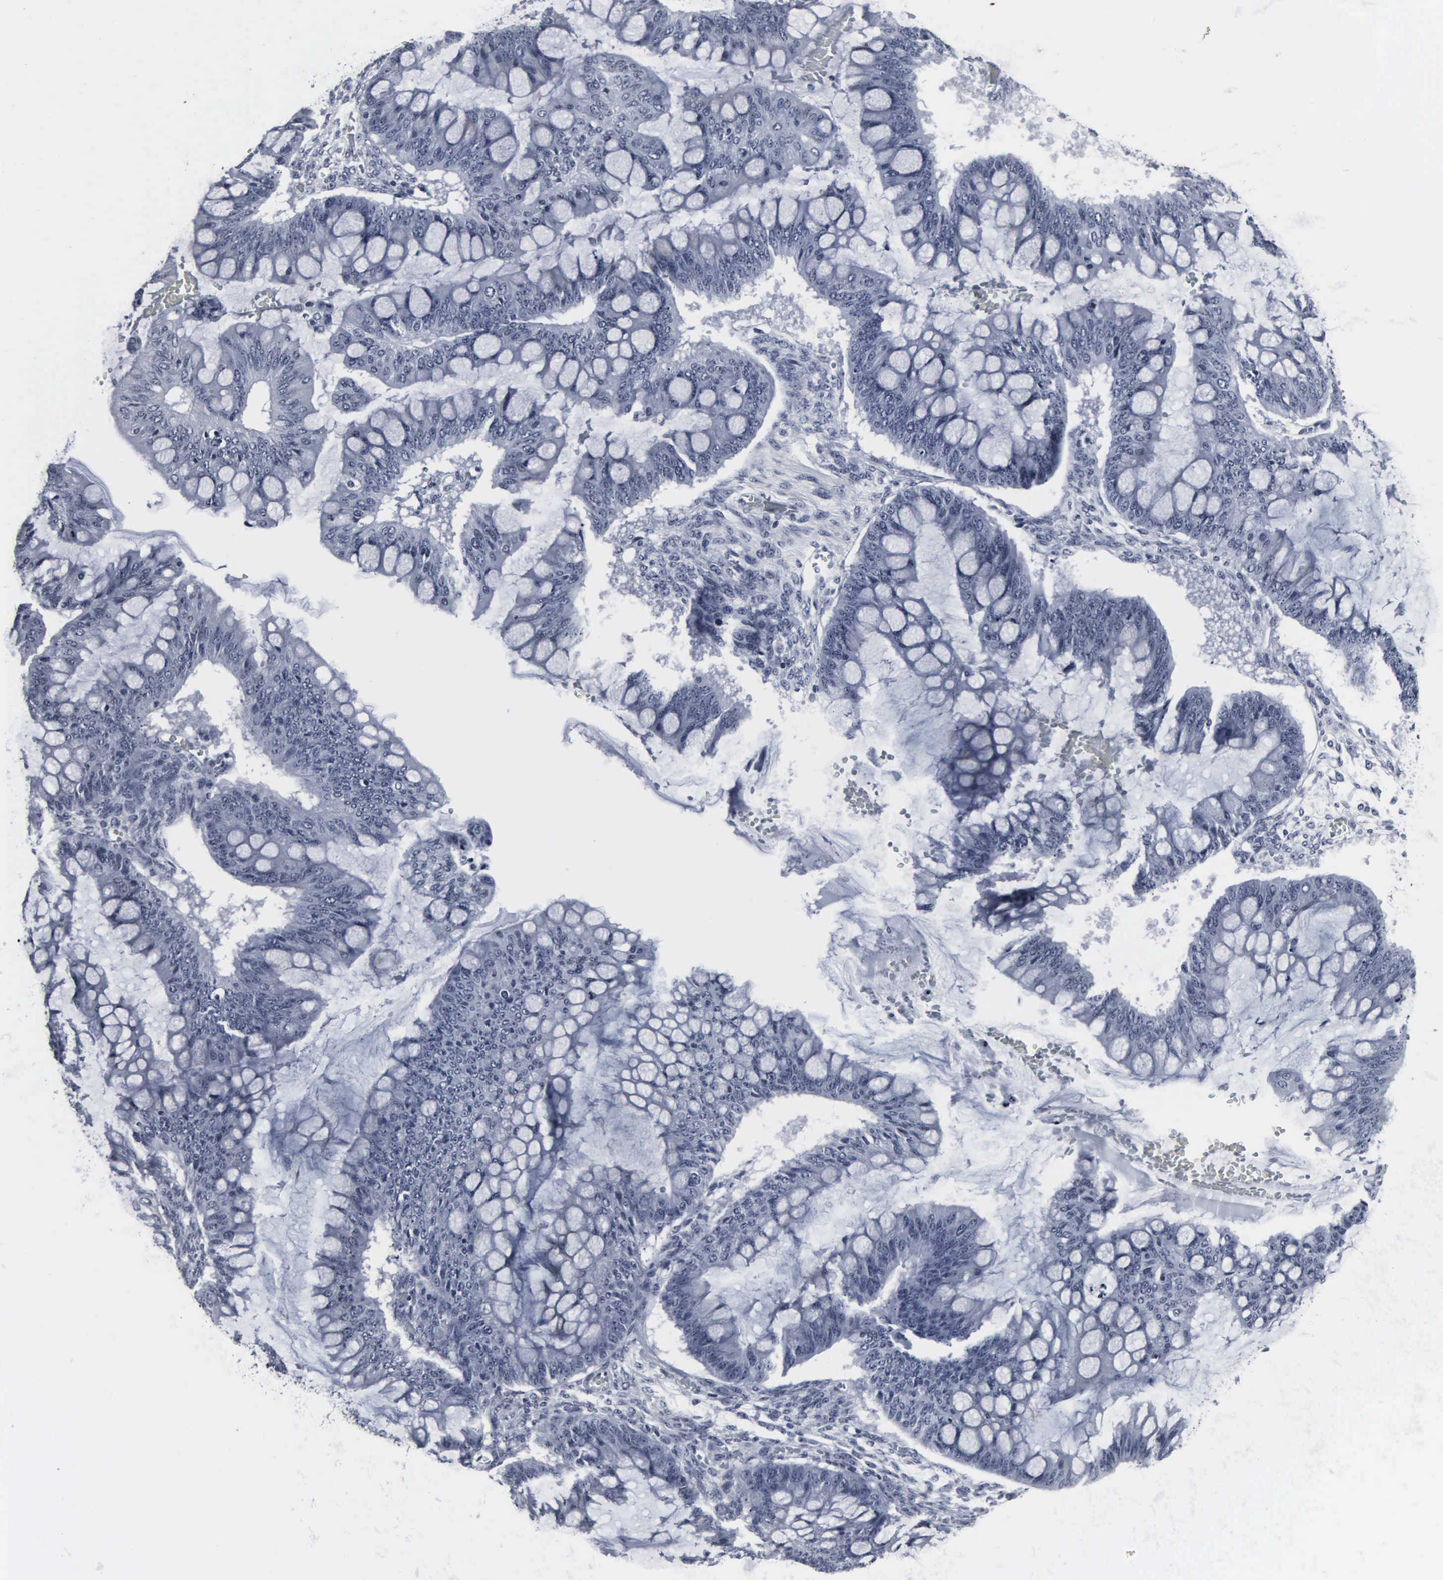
{"staining": {"intensity": "negative", "quantity": "none", "location": "none"}, "tissue": "ovarian cancer", "cell_type": "Tumor cells", "image_type": "cancer", "snomed": [{"axis": "morphology", "description": "Cystadenocarcinoma, mucinous, NOS"}, {"axis": "topography", "description": "Ovary"}], "caption": "Immunohistochemical staining of ovarian cancer (mucinous cystadenocarcinoma) demonstrates no significant expression in tumor cells.", "gene": "DGCR2", "patient": {"sex": "female", "age": 73}}